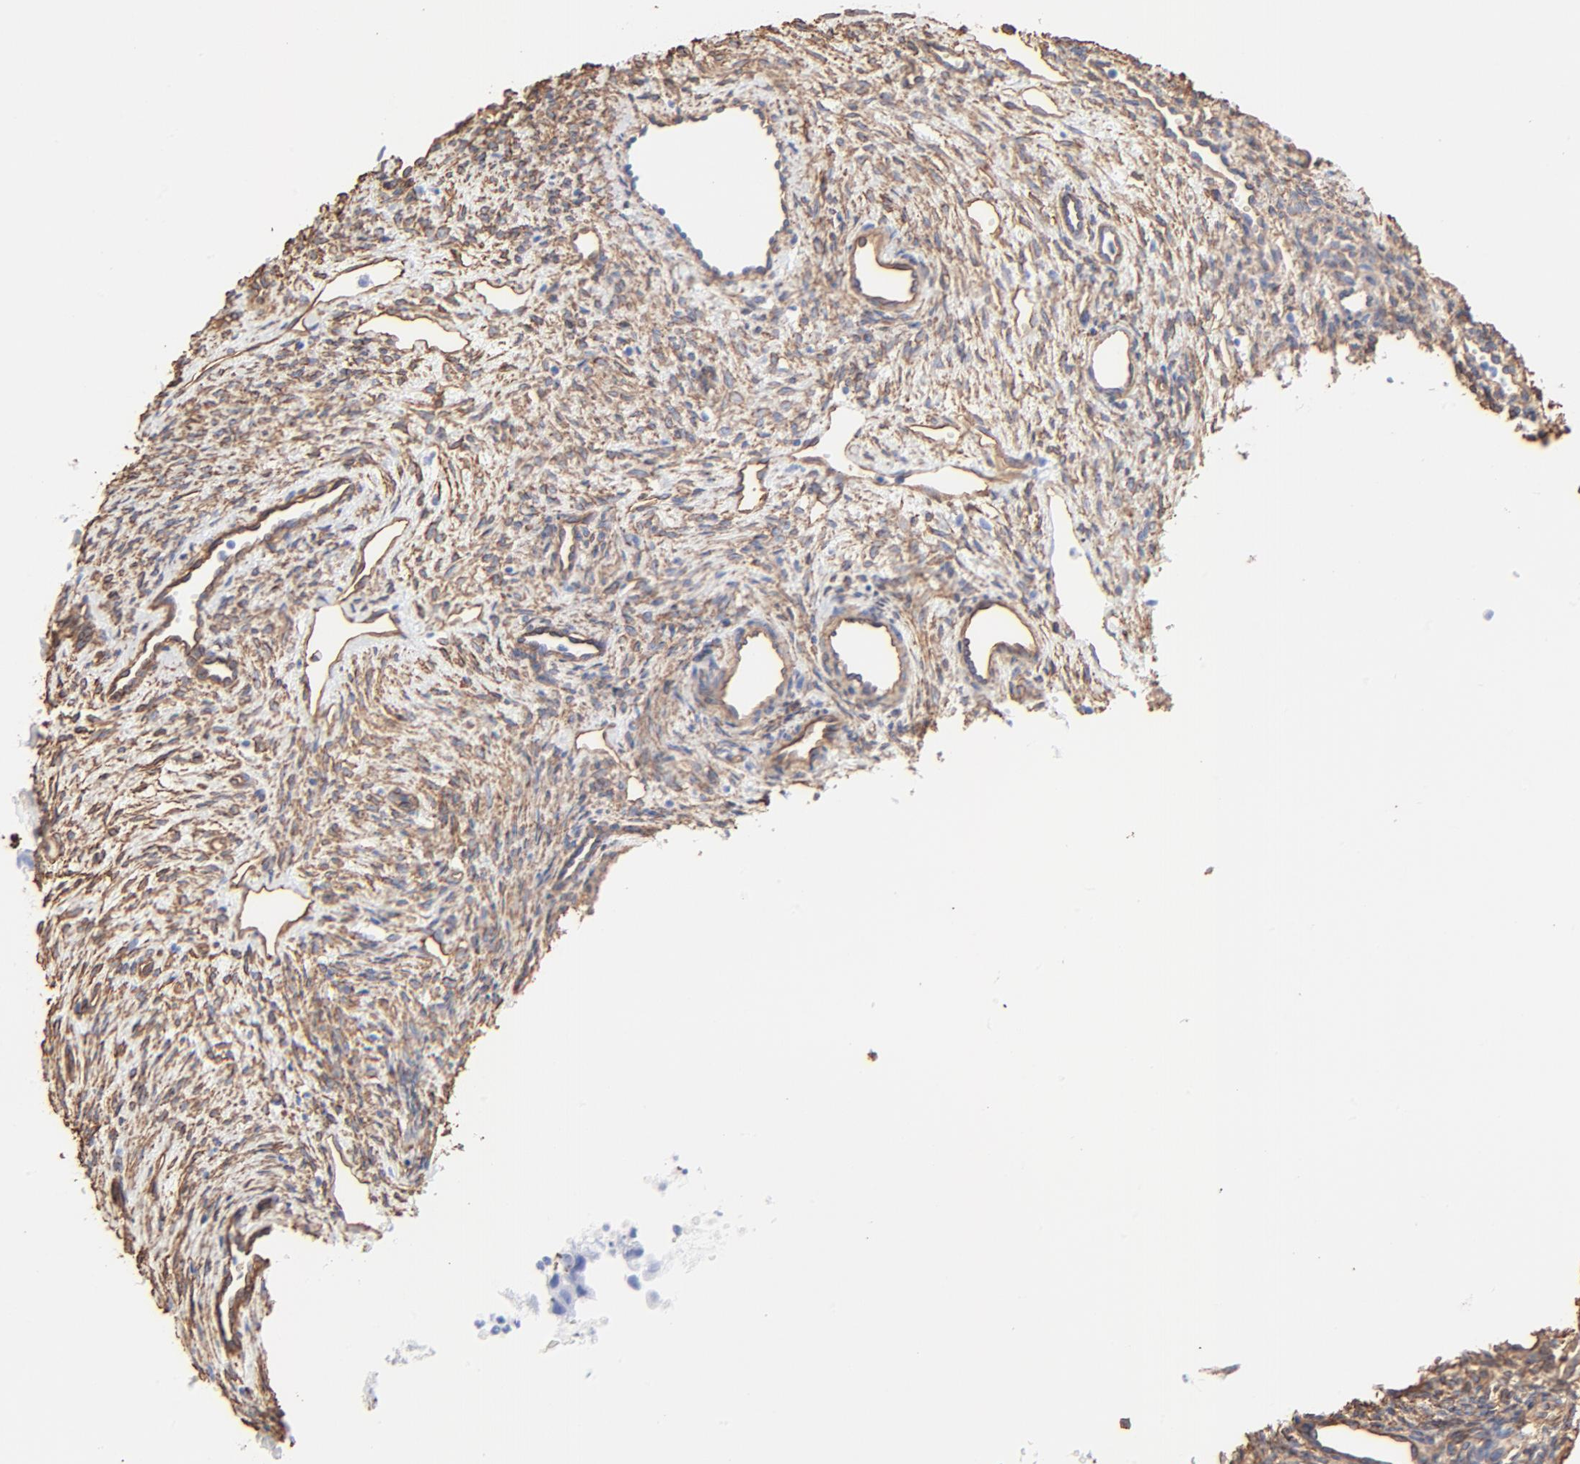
{"staining": {"intensity": "negative", "quantity": "none", "location": "none"}, "tissue": "ovary", "cell_type": "Follicle cells", "image_type": "normal", "snomed": [{"axis": "morphology", "description": "Normal tissue, NOS"}, {"axis": "topography", "description": "Ovary"}], "caption": "A histopathology image of ovary stained for a protein demonstrates no brown staining in follicle cells. (IHC, brightfield microscopy, high magnification).", "gene": "CAV1", "patient": {"sex": "female", "age": 33}}